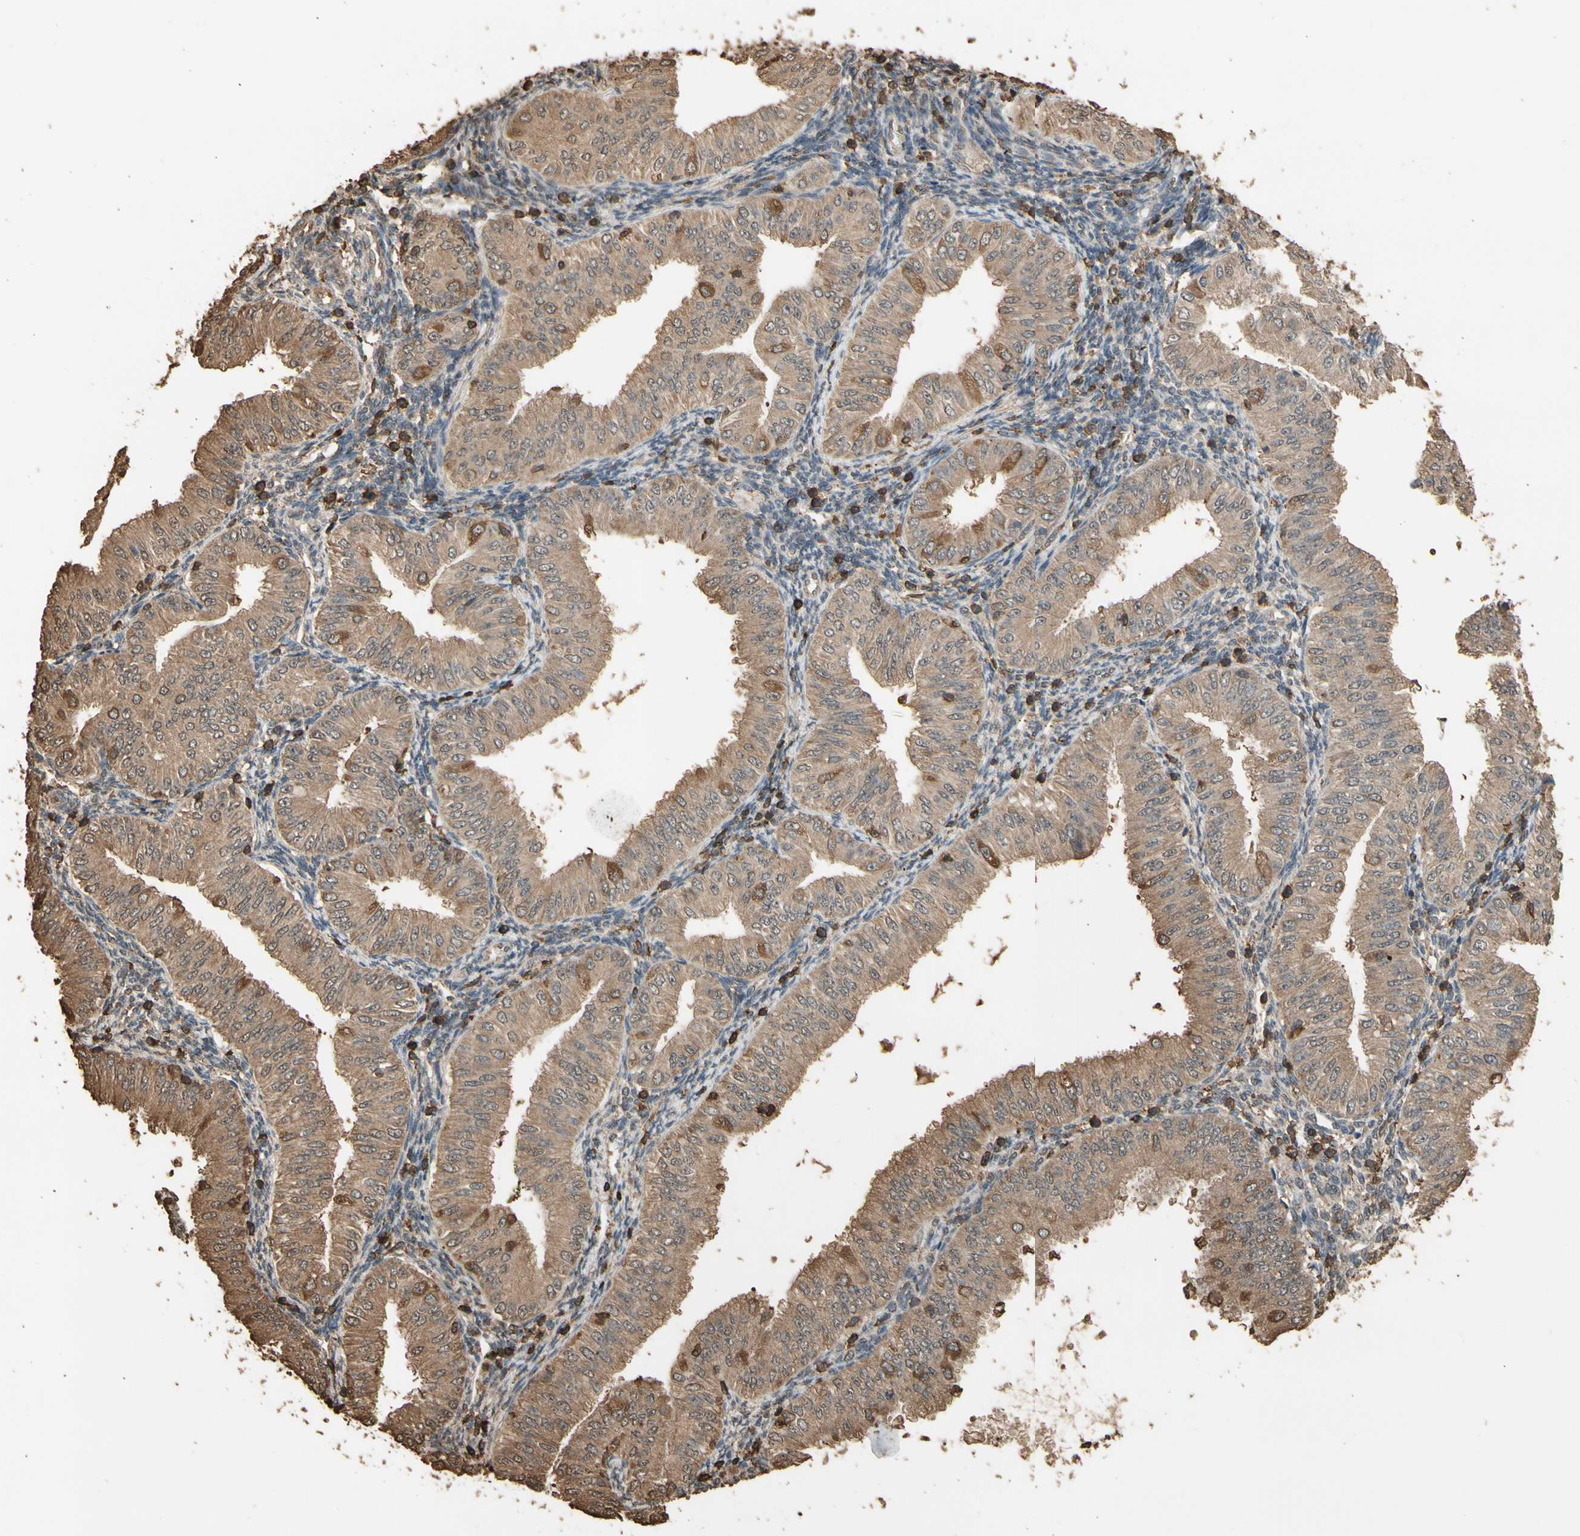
{"staining": {"intensity": "moderate", "quantity": ">75%", "location": "cytoplasmic/membranous"}, "tissue": "endometrial cancer", "cell_type": "Tumor cells", "image_type": "cancer", "snomed": [{"axis": "morphology", "description": "Normal tissue, NOS"}, {"axis": "morphology", "description": "Adenocarcinoma, NOS"}, {"axis": "topography", "description": "Endometrium"}], "caption": "Adenocarcinoma (endometrial) was stained to show a protein in brown. There is medium levels of moderate cytoplasmic/membranous staining in approximately >75% of tumor cells.", "gene": "TNFSF13B", "patient": {"sex": "female", "age": 53}}